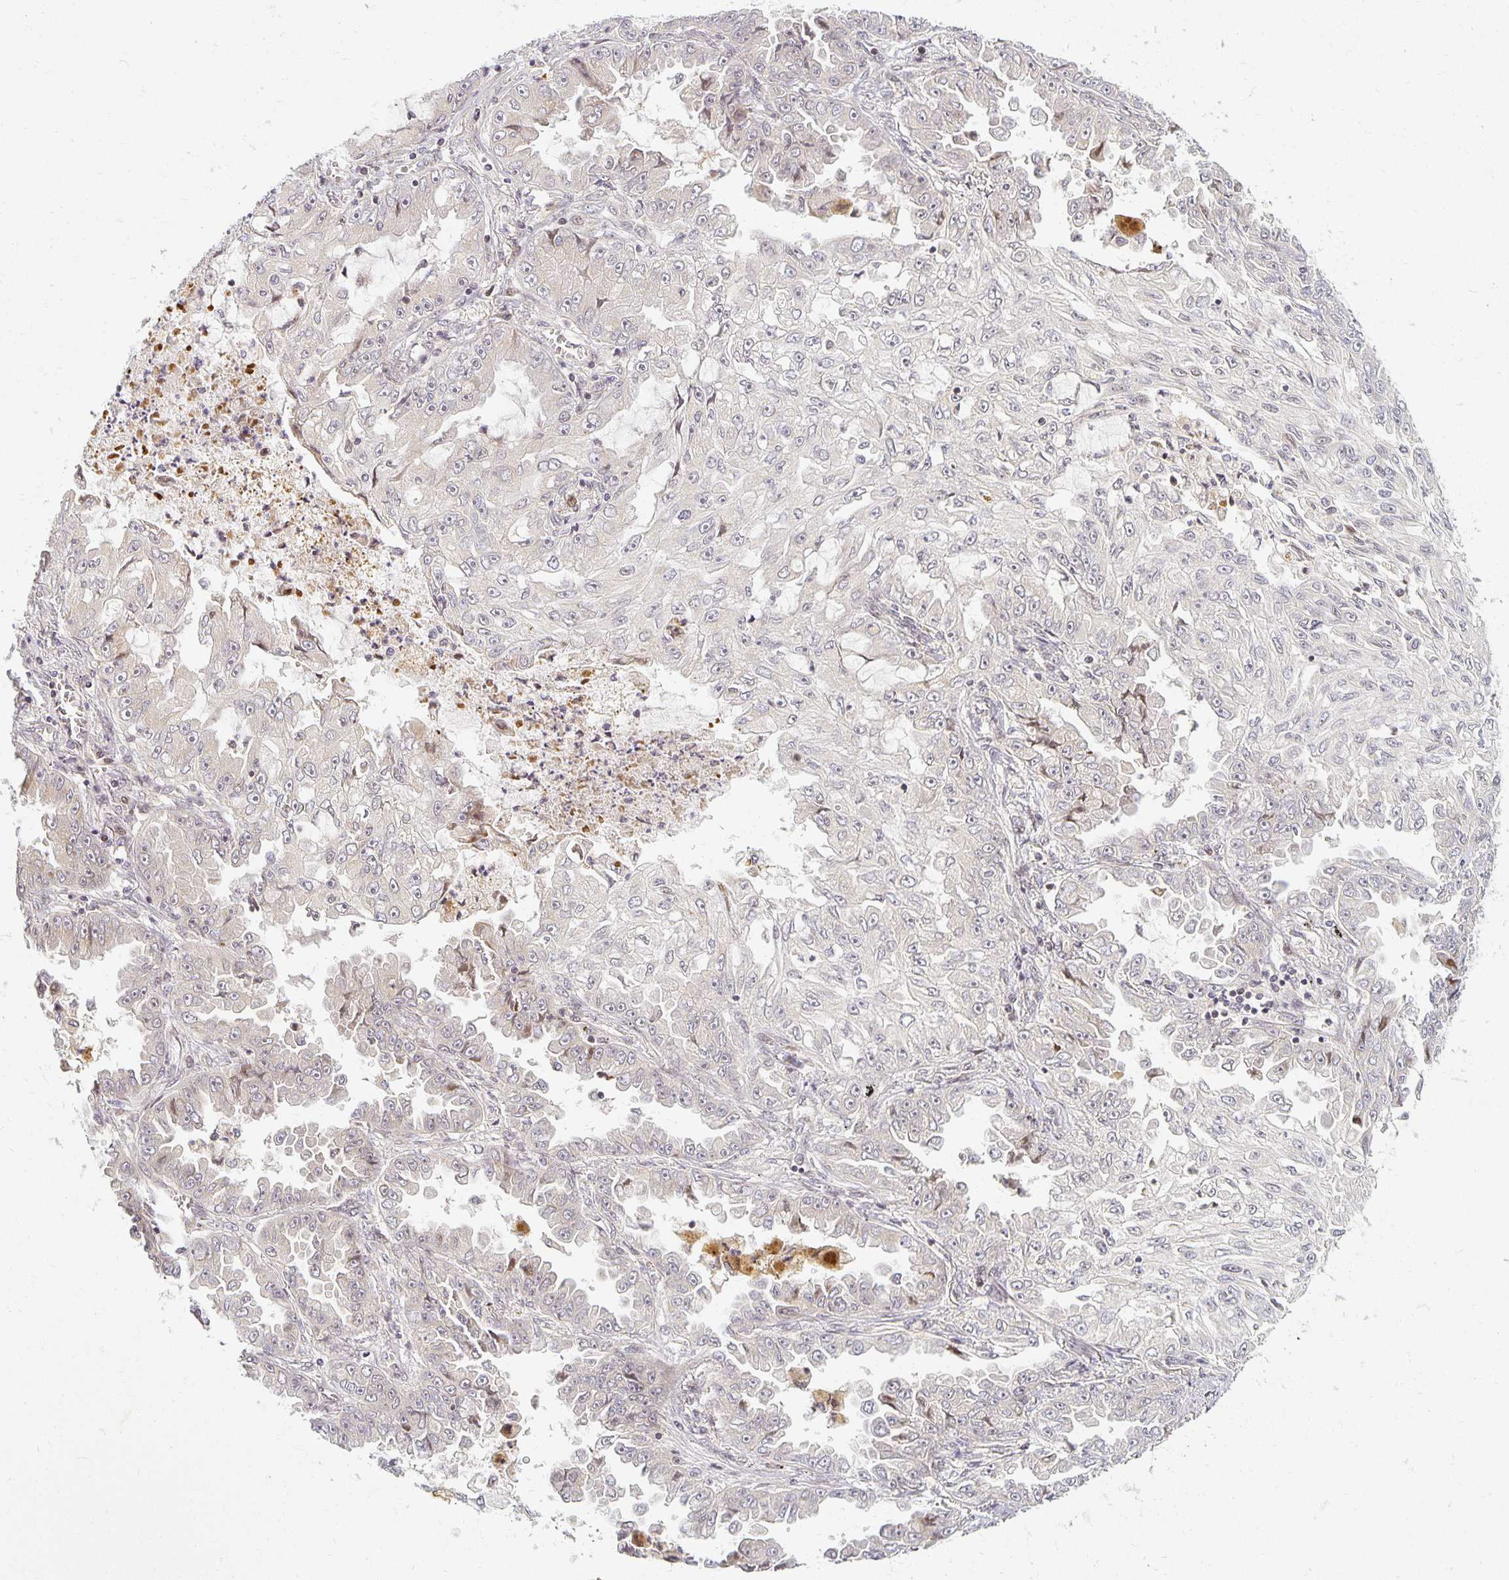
{"staining": {"intensity": "weak", "quantity": "25%-75%", "location": "cytoplasmic/membranous"}, "tissue": "lung cancer", "cell_type": "Tumor cells", "image_type": "cancer", "snomed": [{"axis": "morphology", "description": "Adenocarcinoma, NOS"}, {"axis": "topography", "description": "Lung"}], "caption": "Lung cancer was stained to show a protein in brown. There is low levels of weak cytoplasmic/membranous staining in about 25%-75% of tumor cells. (IHC, brightfield microscopy, high magnification).", "gene": "EHF", "patient": {"sex": "female", "age": 52}}